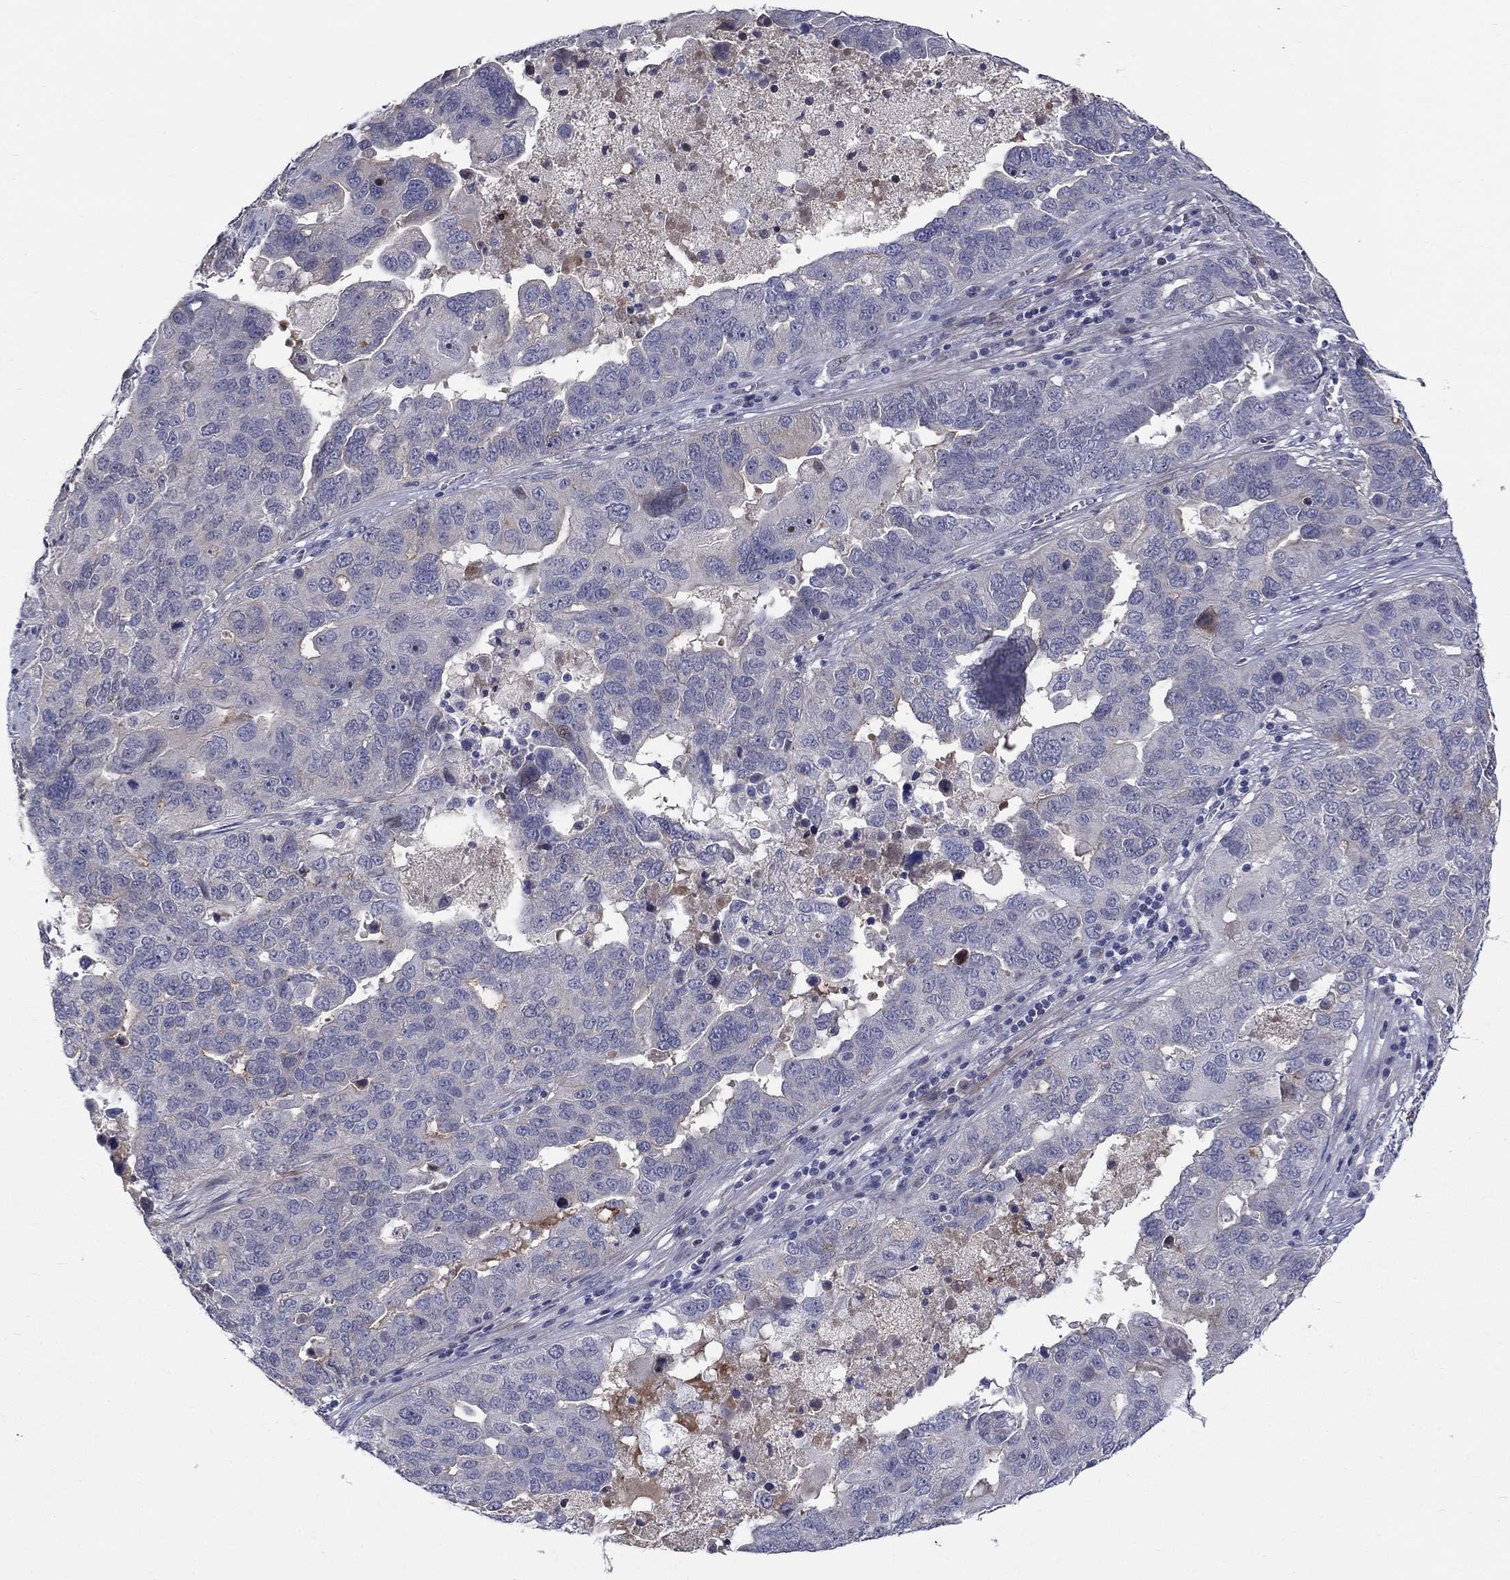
{"staining": {"intensity": "negative", "quantity": "none", "location": "none"}, "tissue": "ovarian cancer", "cell_type": "Tumor cells", "image_type": "cancer", "snomed": [{"axis": "morphology", "description": "Carcinoma, endometroid"}, {"axis": "topography", "description": "Soft tissue"}, {"axis": "topography", "description": "Ovary"}], "caption": "DAB (3,3'-diaminobenzidine) immunohistochemical staining of ovarian cancer (endometroid carcinoma) displays no significant staining in tumor cells.", "gene": "SLC1A1", "patient": {"sex": "female", "age": 52}}